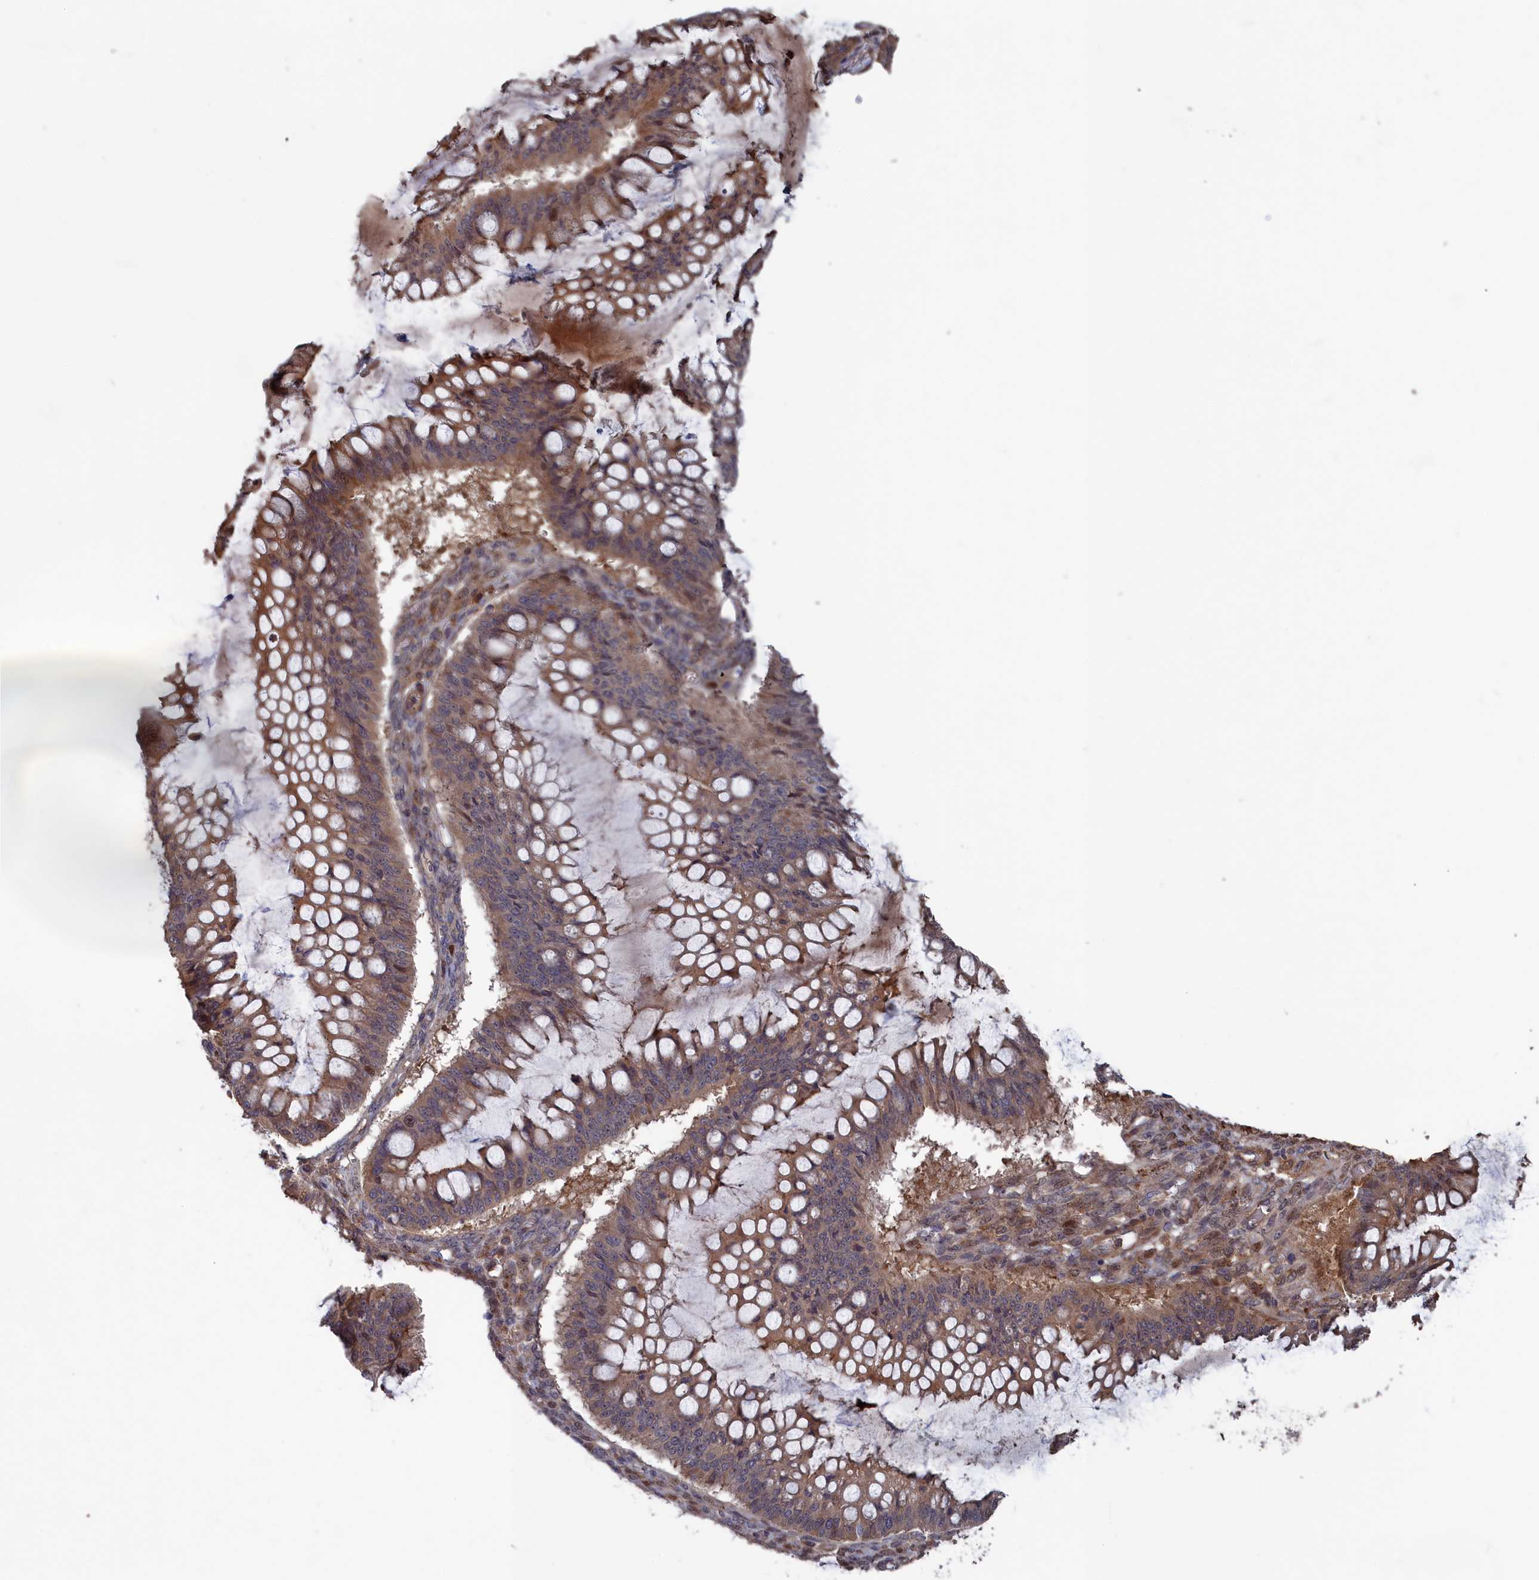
{"staining": {"intensity": "moderate", "quantity": "25%-75%", "location": "cytoplasmic/membranous,nuclear"}, "tissue": "ovarian cancer", "cell_type": "Tumor cells", "image_type": "cancer", "snomed": [{"axis": "morphology", "description": "Cystadenocarcinoma, mucinous, NOS"}, {"axis": "topography", "description": "Ovary"}], "caption": "This micrograph displays immunohistochemistry staining of ovarian cancer (mucinous cystadenocarcinoma), with medium moderate cytoplasmic/membranous and nuclear positivity in approximately 25%-75% of tumor cells.", "gene": "PLA2G15", "patient": {"sex": "female", "age": 73}}